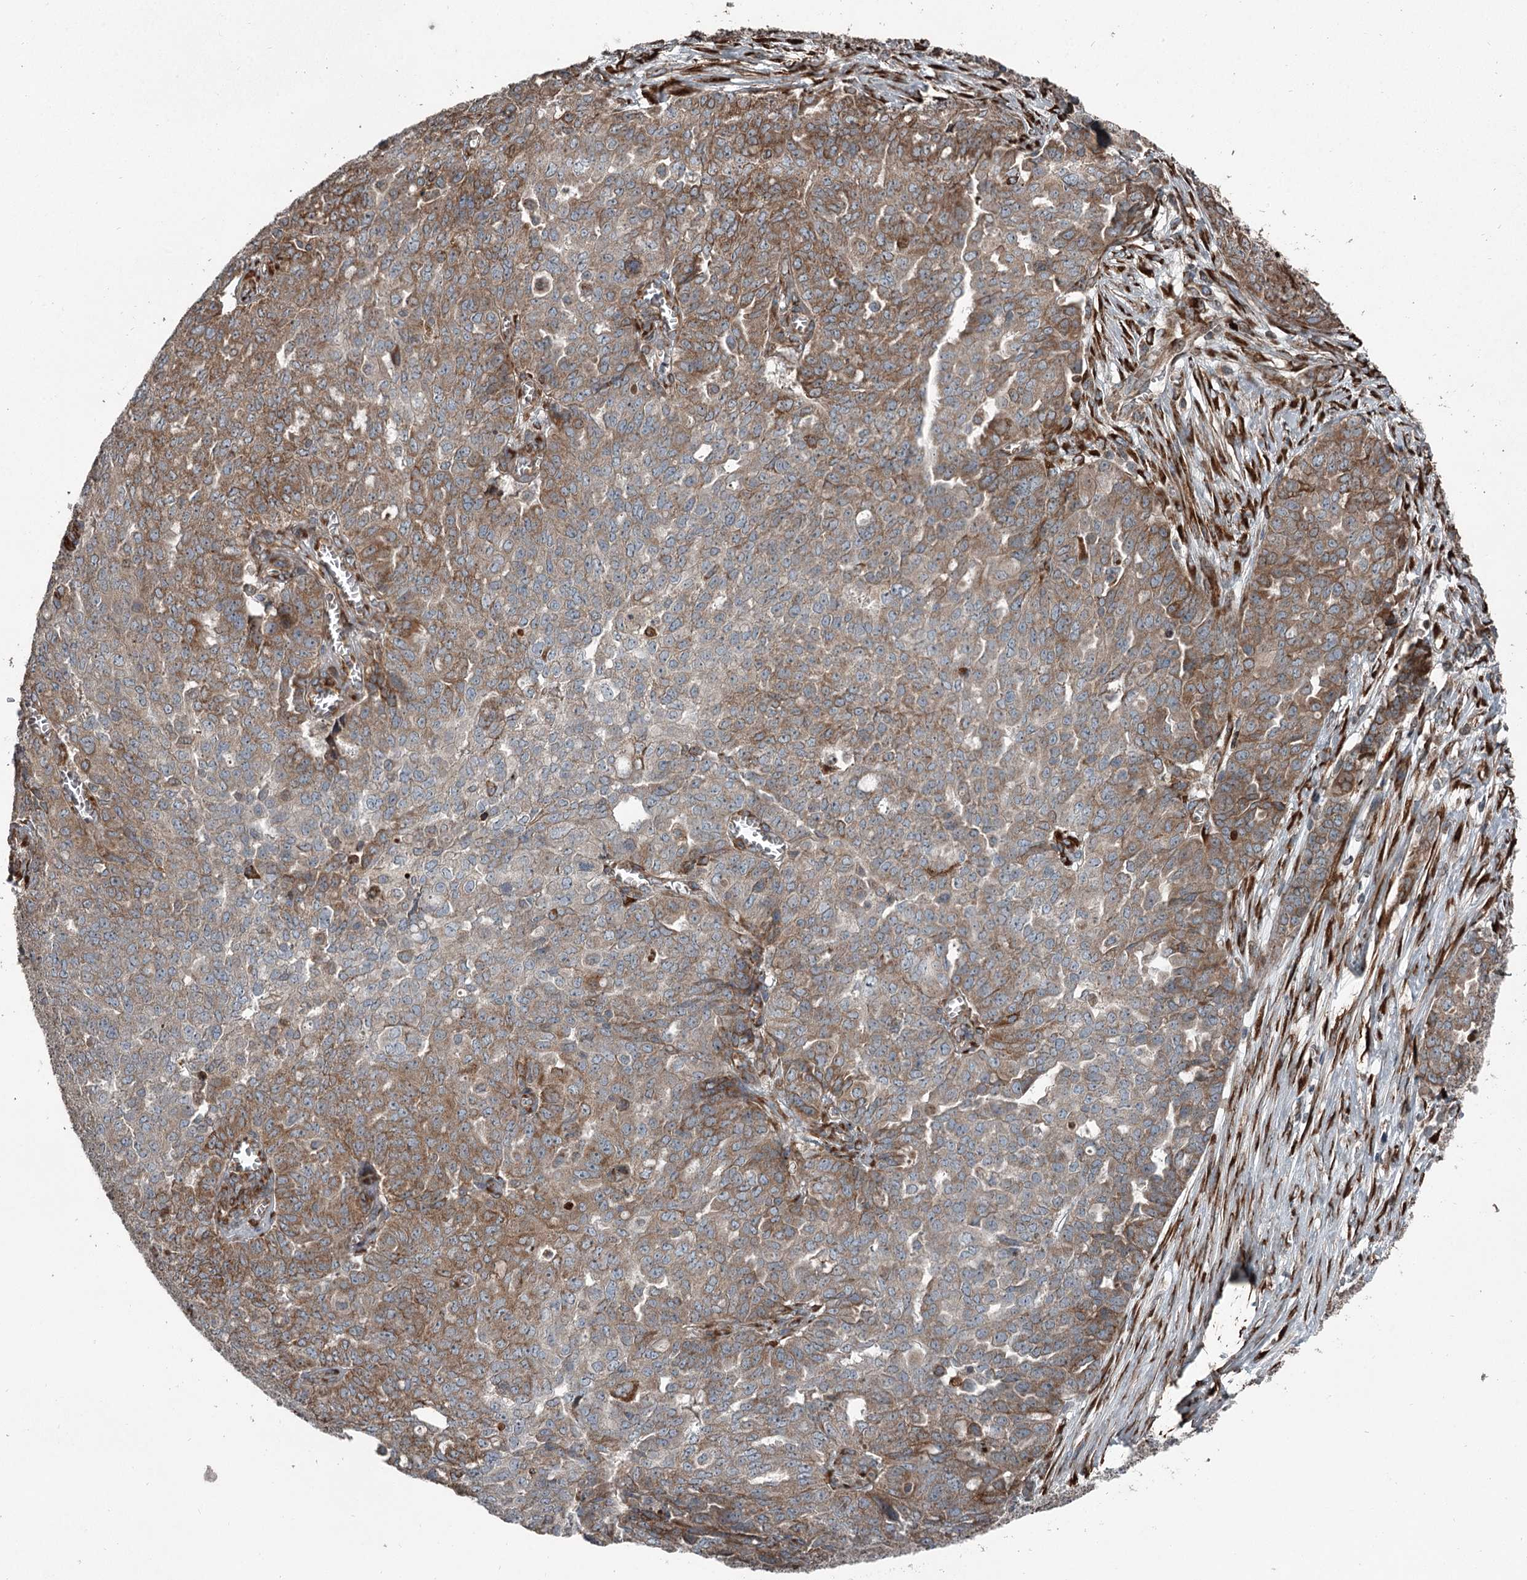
{"staining": {"intensity": "moderate", "quantity": ">75%", "location": "cytoplasmic/membranous"}, "tissue": "ovarian cancer", "cell_type": "Tumor cells", "image_type": "cancer", "snomed": [{"axis": "morphology", "description": "Cystadenocarcinoma, serous, NOS"}, {"axis": "topography", "description": "Soft tissue"}, {"axis": "topography", "description": "Ovary"}], "caption": "DAB (3,3'-diaminobenzidine) immunohistochemical staining of human ovarian cancer displays moderate cytoplasmic/membranous protein expression in about >75% of tumor cells.", "gene": "RASSF8", "patient": {"sex": "female", "age": 57}}